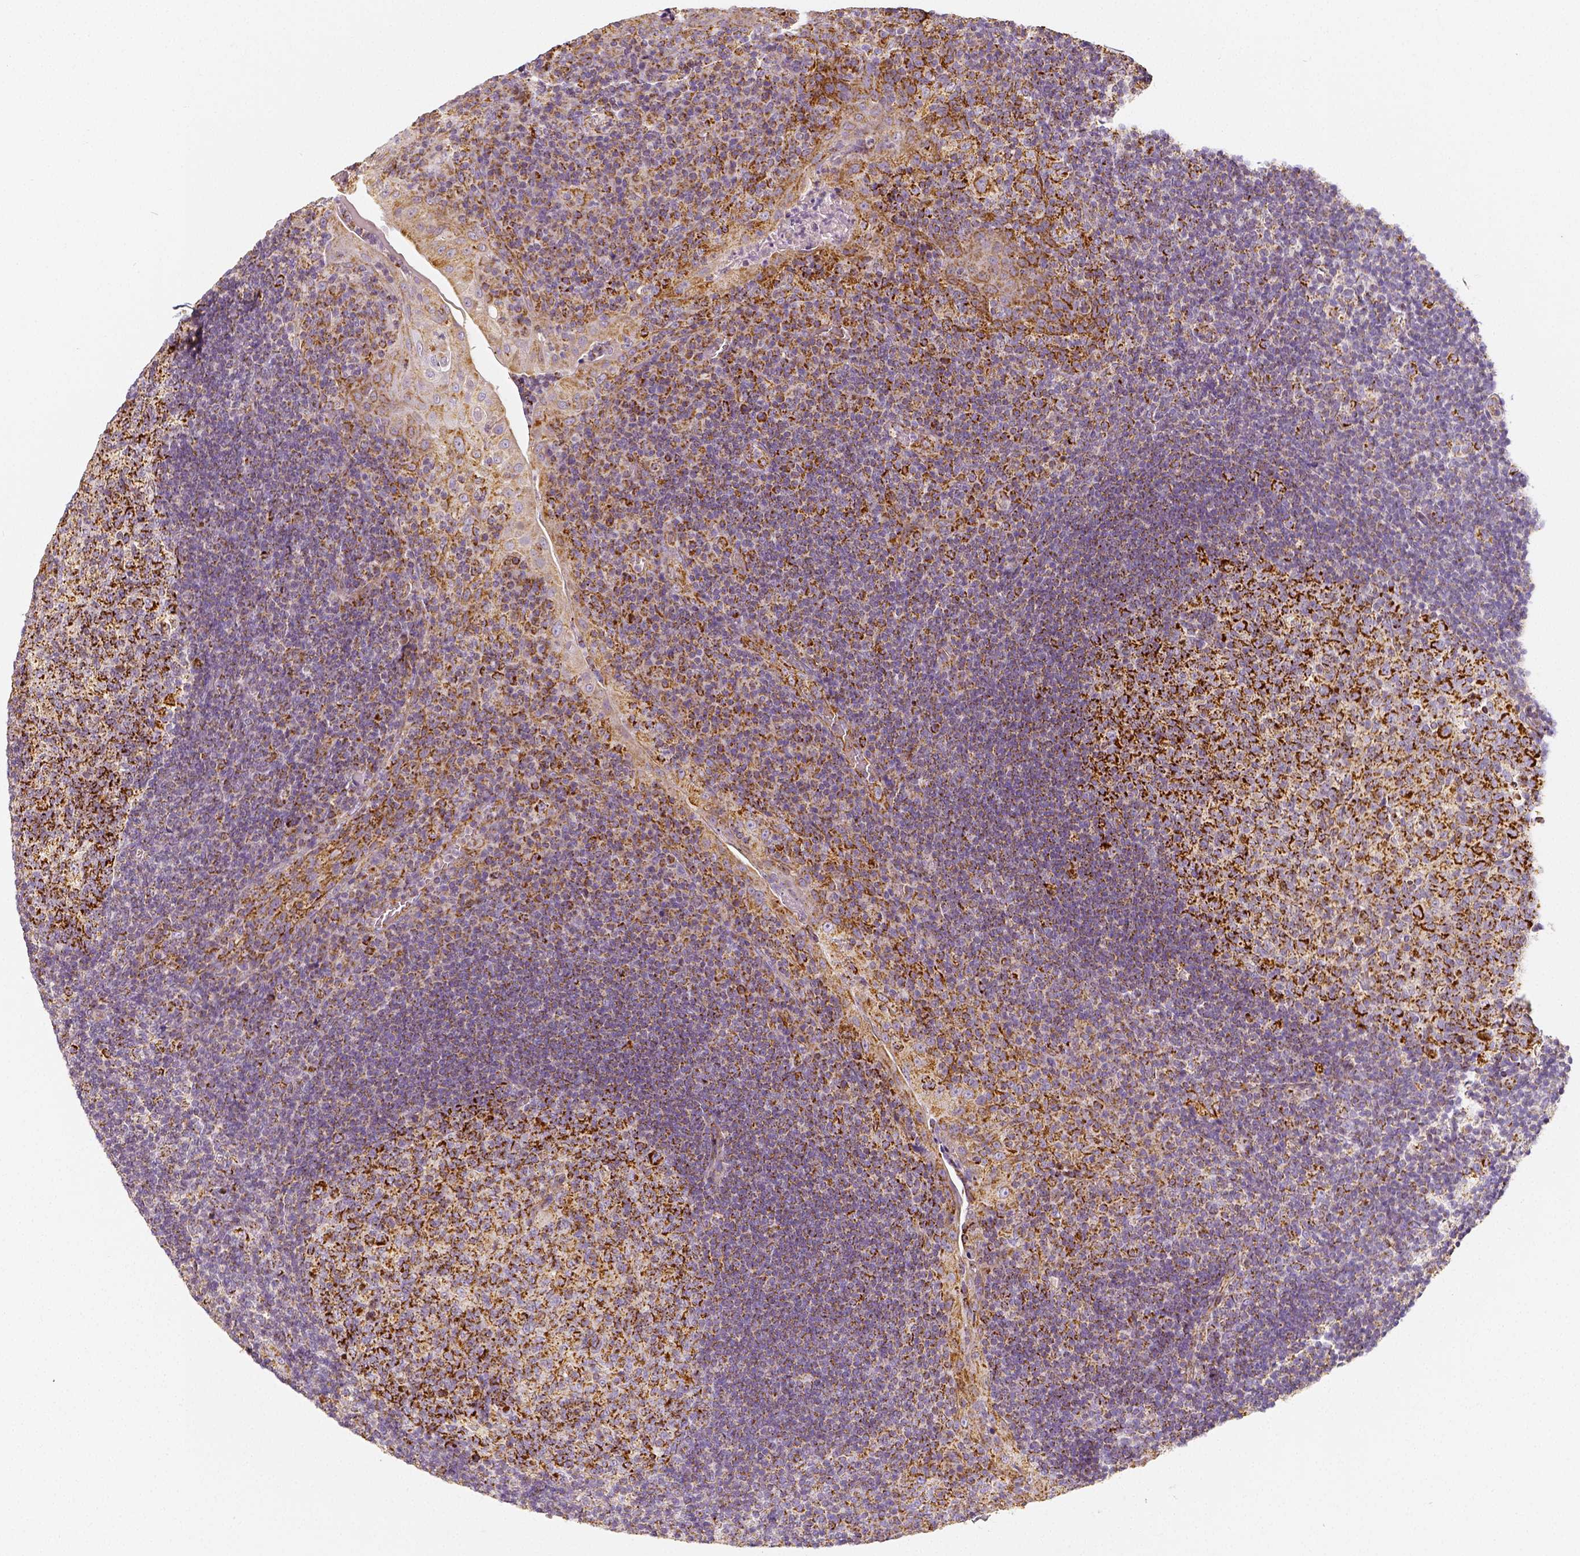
{"staining": {"intensity": "strong", "quantity": ">75%", "location": "cytoplasmic/membranous"}, "tissue": "tonsil", "cell_type": "Germinal center cells", "image_type": "normal", "snomed": [{"axis": "morphology", "description": "Normal tissue, NOS"}, {"axis": "topography", "description": "Tonsil"}], "caption": "Germinal center cells demonstrate high levels of strong cytoplasmic/membranous expression in about >75% of cells in benign human tonsil.", "gene": "PGAM5", "patient": {"sex": "male", "age": 17}}